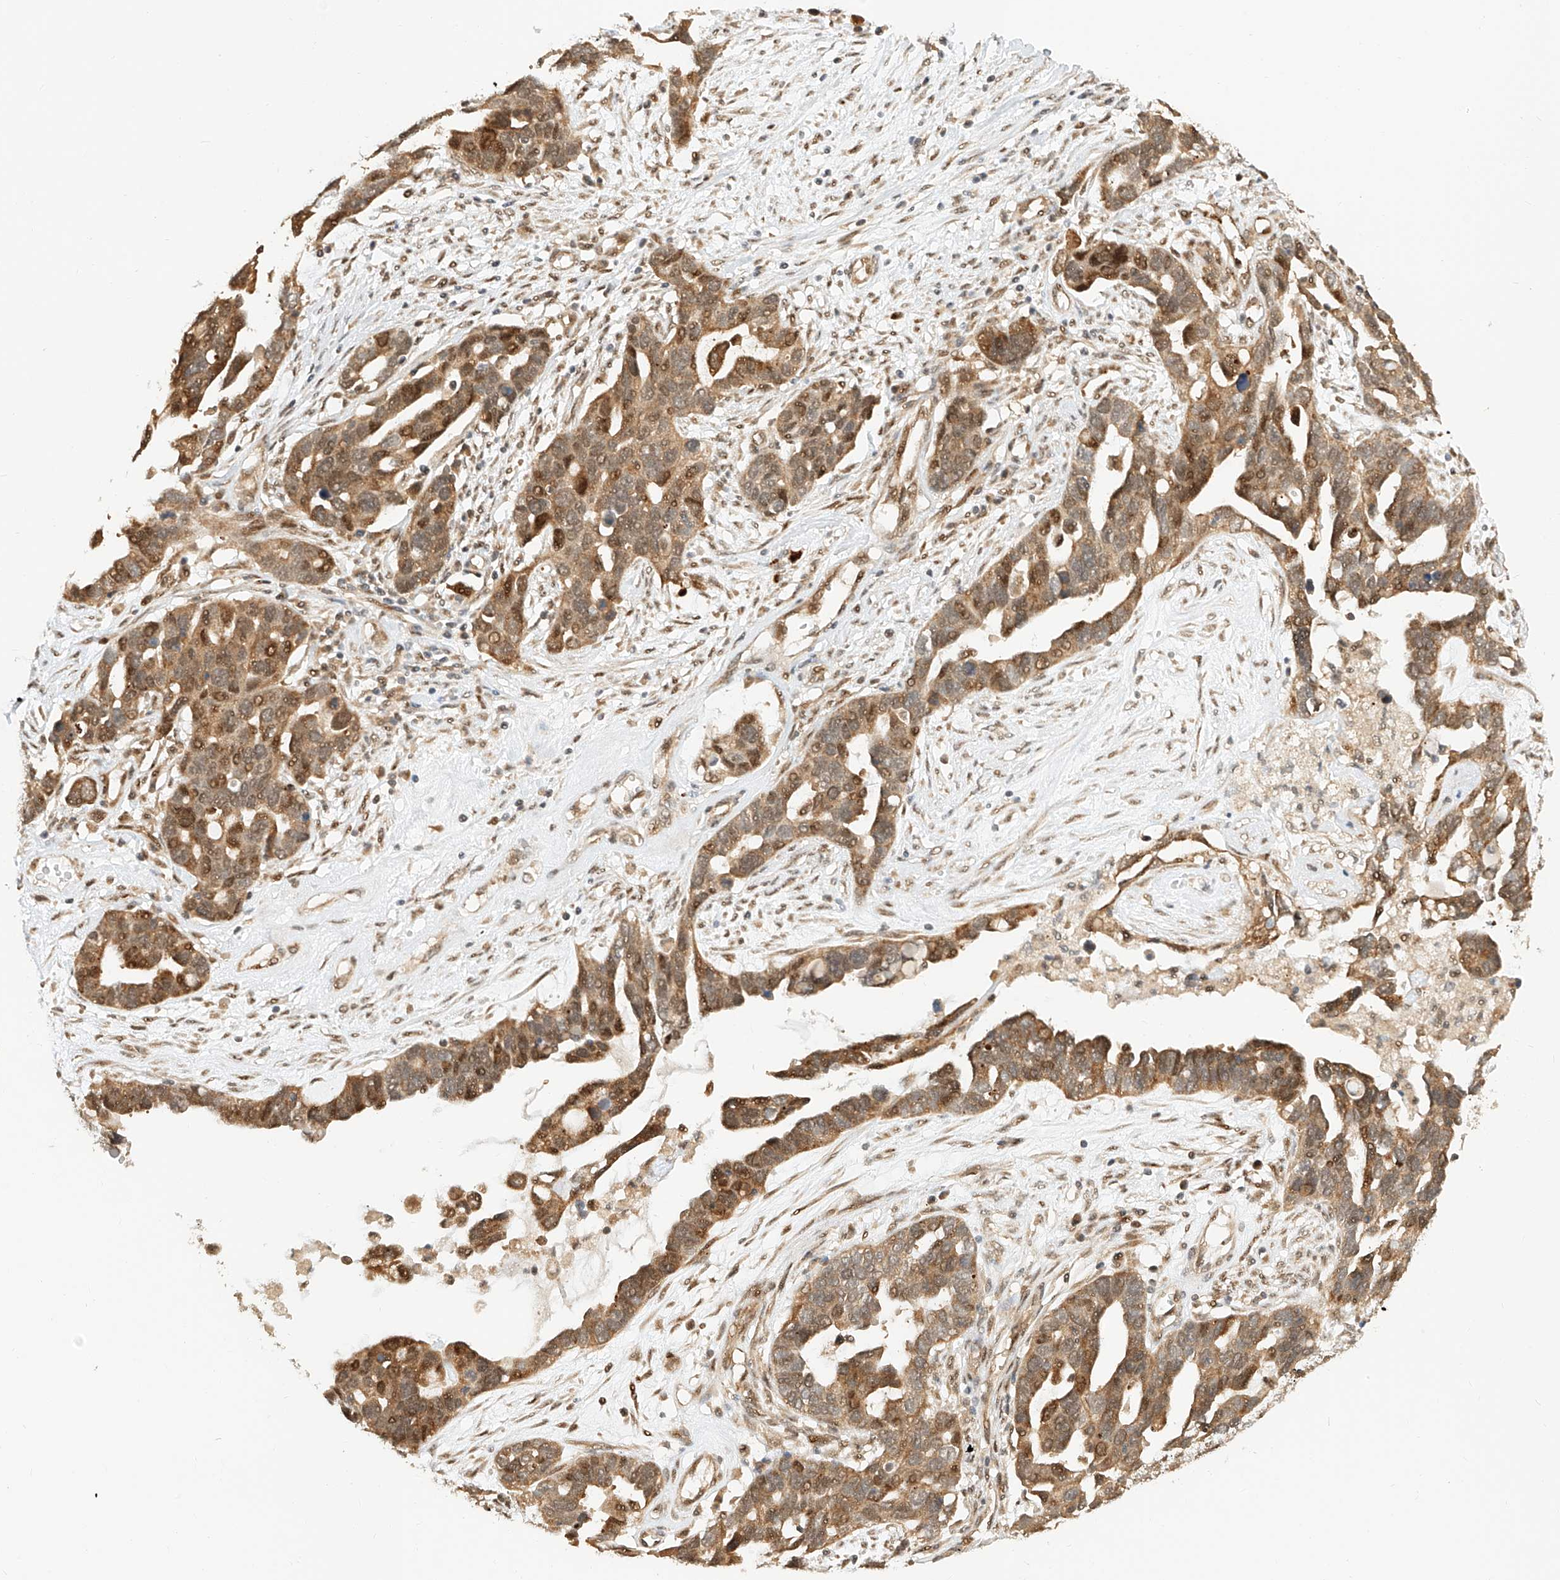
{"staining": {"intensity": "moderate", "quantity": ">75%", "location": "cytoplasmic/membranous,nuclear"}, "tissue": "ovarian cancer", "cell_type": "Tumor cells", "image_type": "cancer", "snomed": [{"axis": "morphology", "description": "Cystadenocarcinoma, serous, NOS"}, {"axis": "topography", "description": "Ovary"}], "caption": "Tumor cells reveal moderate cytoplasmic/membranous and nuclear positivity in about >75% of cells in serous cystadenocarcinoma (ovarian).", "gene": "EIF4H", "patient": {"sex": "female", "age": 54}}